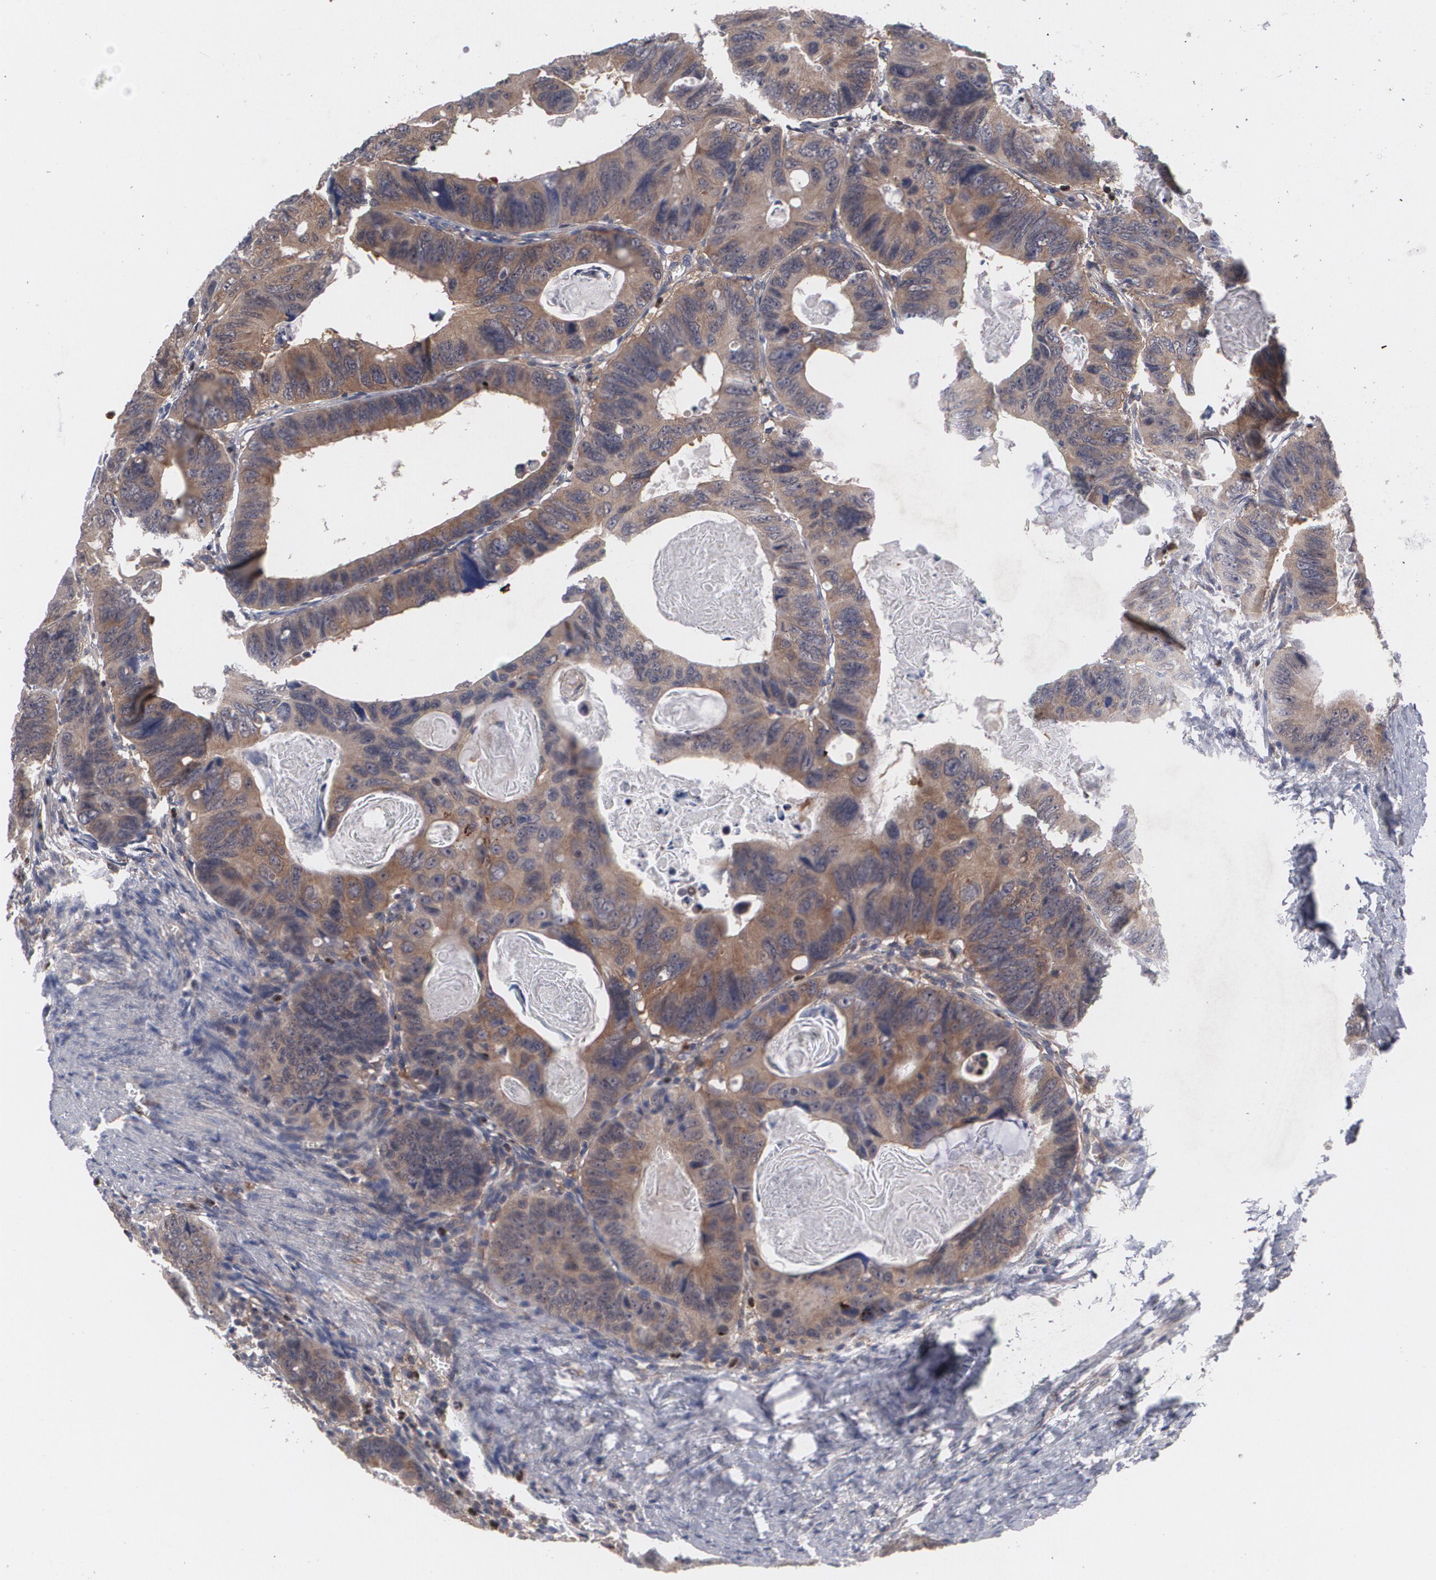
{"staining": {"intensity": "weak", "quantity": ">75%", "location": "cytoplasmic/membranous"}, "tissue": "colorectal cancer", "cell_type": "Tumor cells", "image_type": "cancer", "snomed": [{"axis": "morphology", "description": "Adenocarcinoma, NOS"}, {"axis": "topography", "description": "Colon"}], "caption": "Immunohistochemistry (DAB) staining of adenocarcinoma (colorectal) shows weak cytoplasmic/membranous protein positivity in about >75% of tumor cells.", "gene": "HTT", "patient": {"sex": "female", "age": 55}}